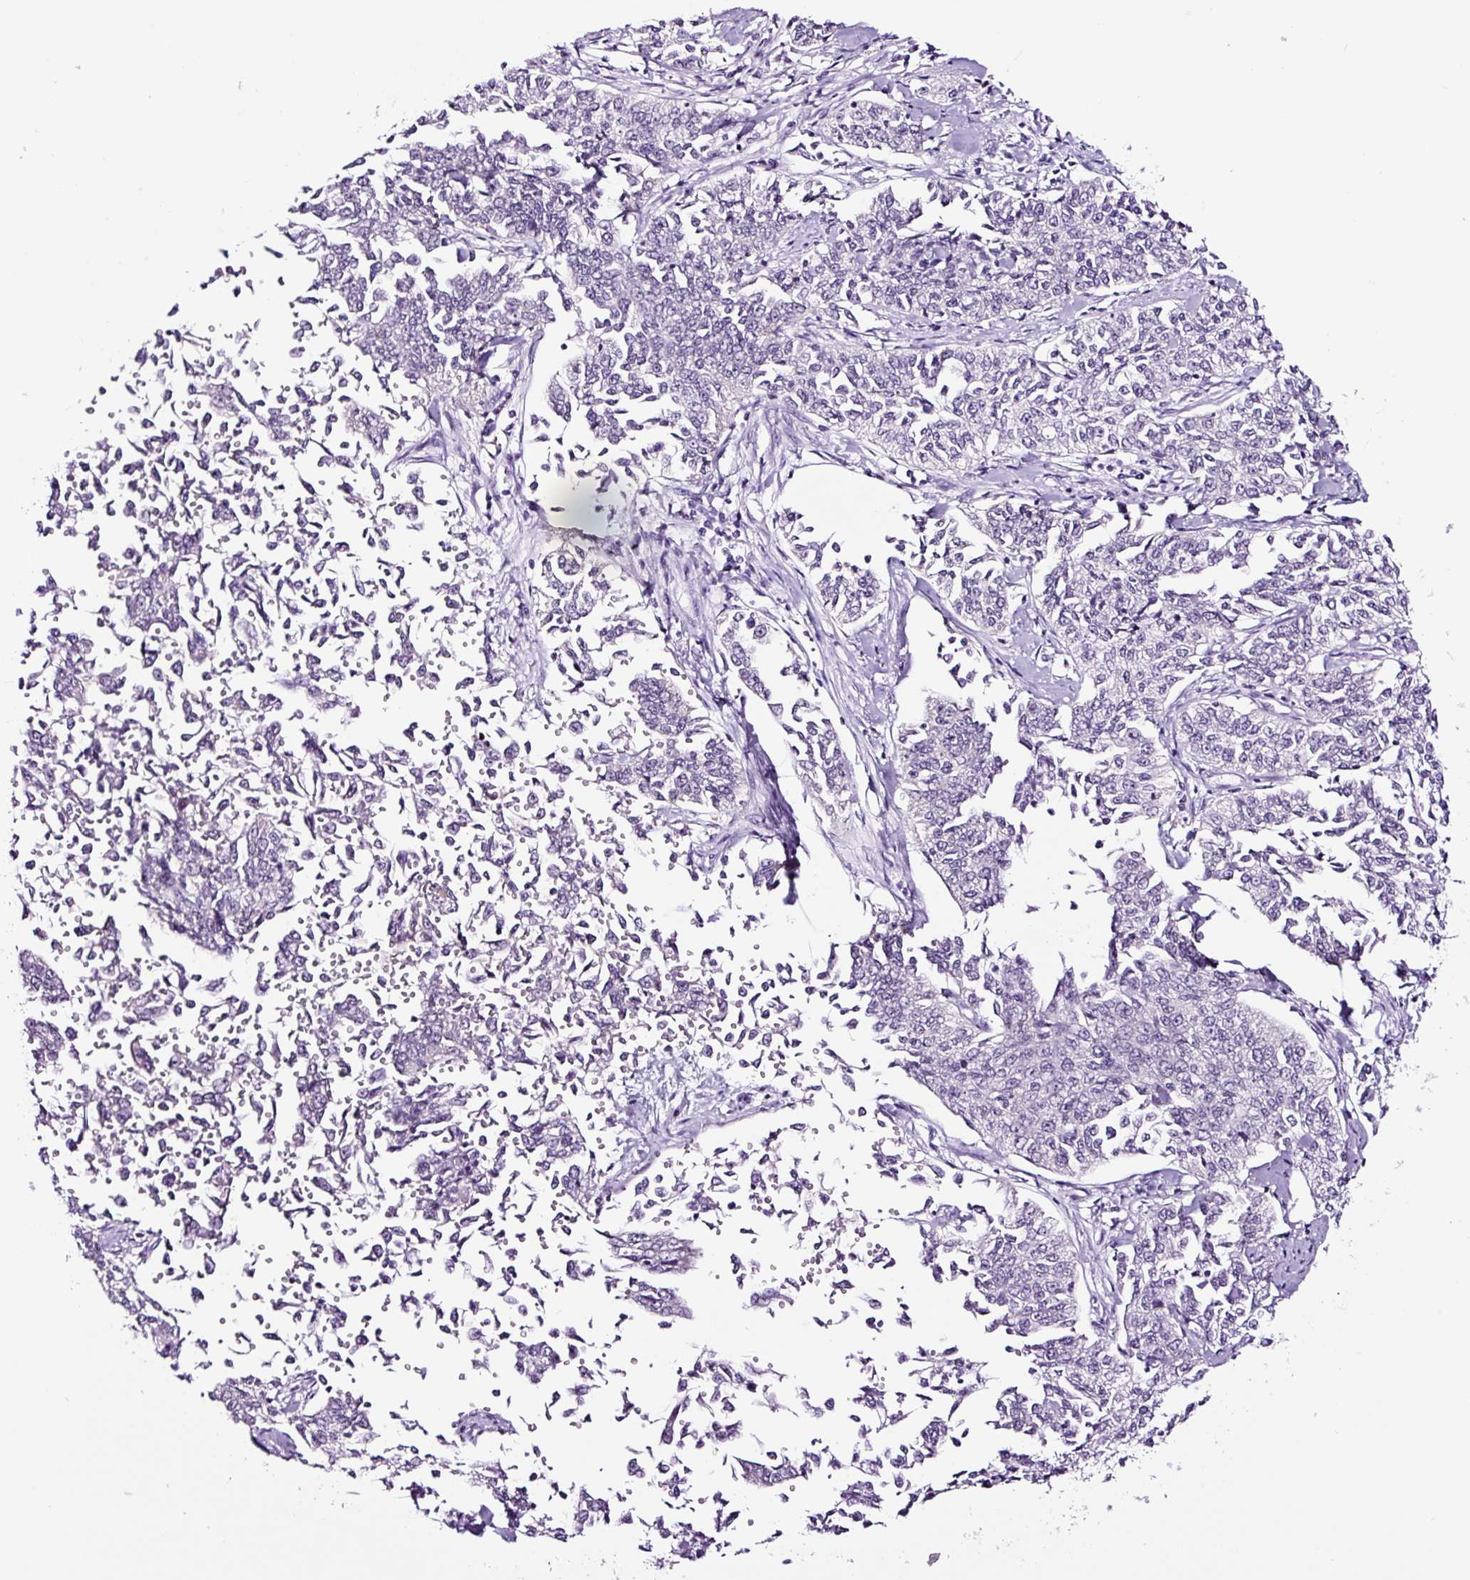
{"staining": {"intensity": "negative", "quantity": "none", "location": "none"}, "tissue": "cervical cancer", "cell_type": "Tumor cells", "image_type": "cancer", "snomed": [{"axis": "morphology", "description": "Squamous cell carcinoma, NOS"}, {"axis": "topography", "description": "Cervix"}], "caption": "The photomicrograph displays no staining of tumor cells in cervical squamous cell carcinoma.", "gene": "NOM1", "patient": {"sex": "female", "age": 35}}